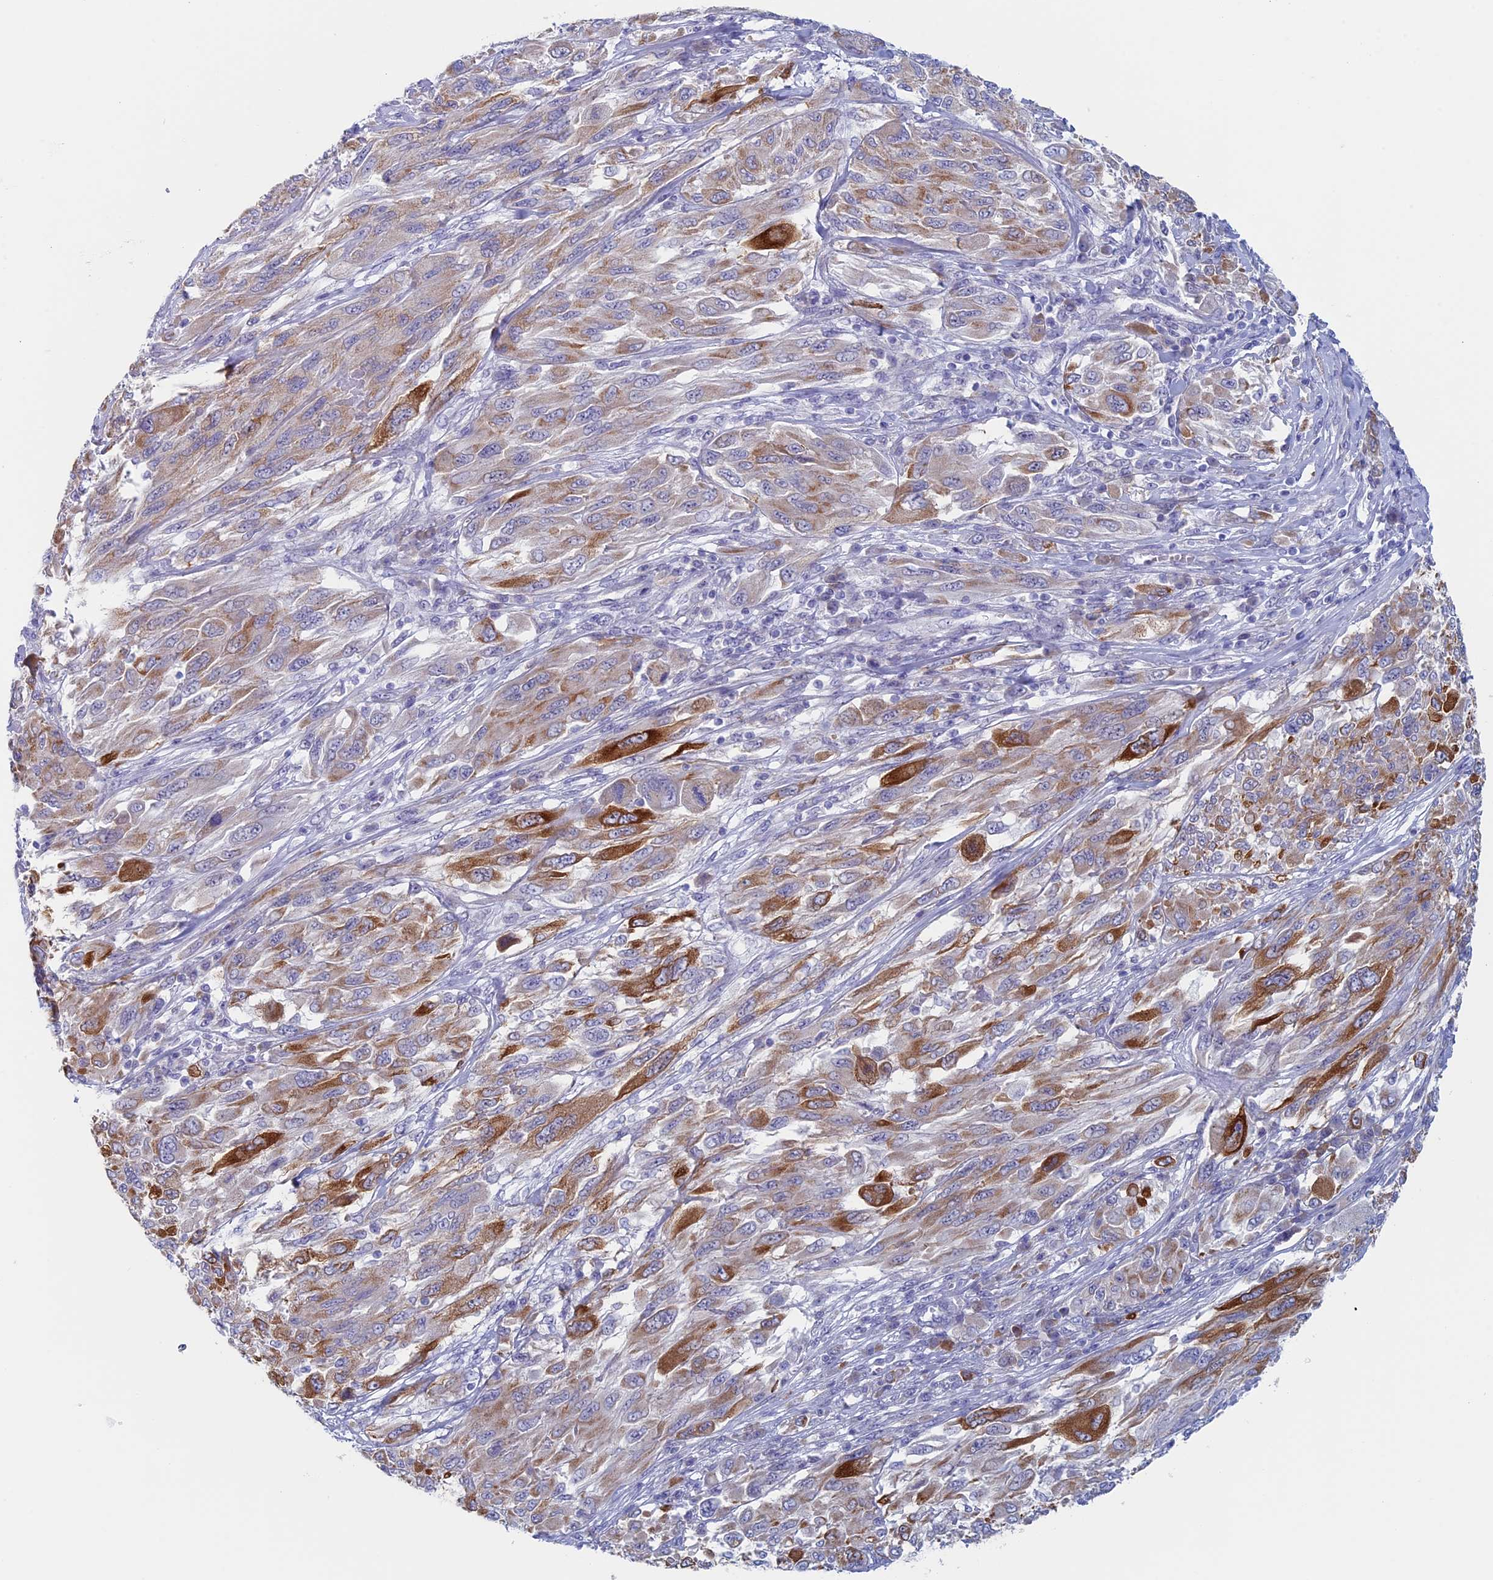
{"staining": {"intensity": "strong", "quantity": "<25%", "location": "cytoplasmic/membranous"}, "tissue": "melanoma", "cell_type": "Tumor cells", "image_type": "cancer", "snomed": [{"axis": "morphology", "description": "Malignant melanoma, NOS"}, {"axis": "topography", "description": "Skin"}], "caption": "This photomicrograph reveals immunohistochemistry staining of malignant melanoma, with medium strong cytoplasmic/membranous positivity in about <25% of tumor cells.", "gene": "MAGEB6", "patient": {"sex": "female", "age": 91}}